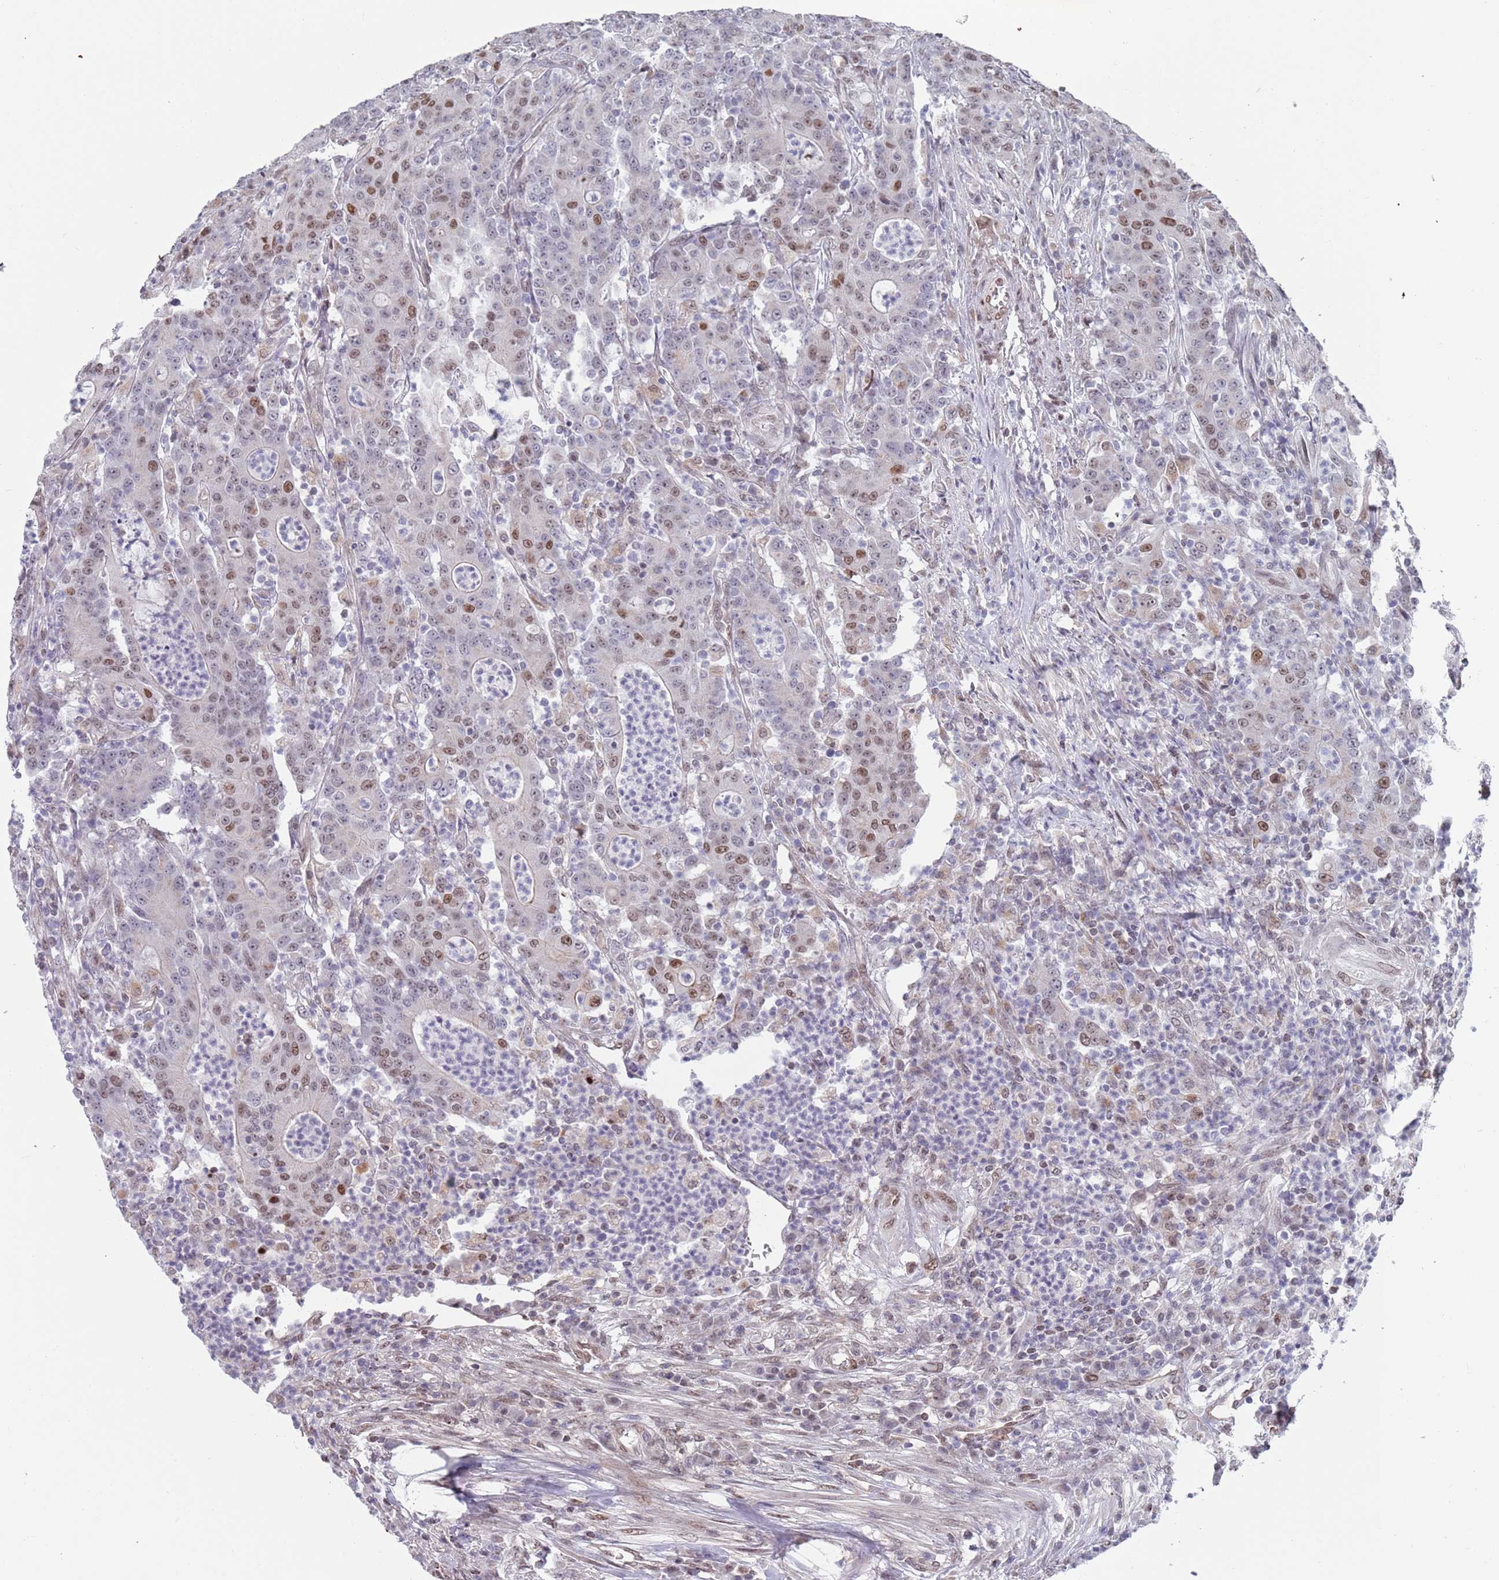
{"staining": {"intensity": "weak", "quantity": ">75%", "location": "nuclear"}, "tissue": "colorectal cancer", "cell_type": "Tumor cells", "image_type": "cancer", "snomed": [{"axis": "morphology", "description": "Adenocarcinoma, NOS"}, {"axis": "topography", "description": "Colon"}], "caption": "Approximately >75% of tumor cells in human colorectal adenocarcinoma demonstrate weak nuclear protein positivity as visualized by brown immunohistochemical staining.", "gene": "MFSD12", "patient": {"sex": "male", "age": 83}}